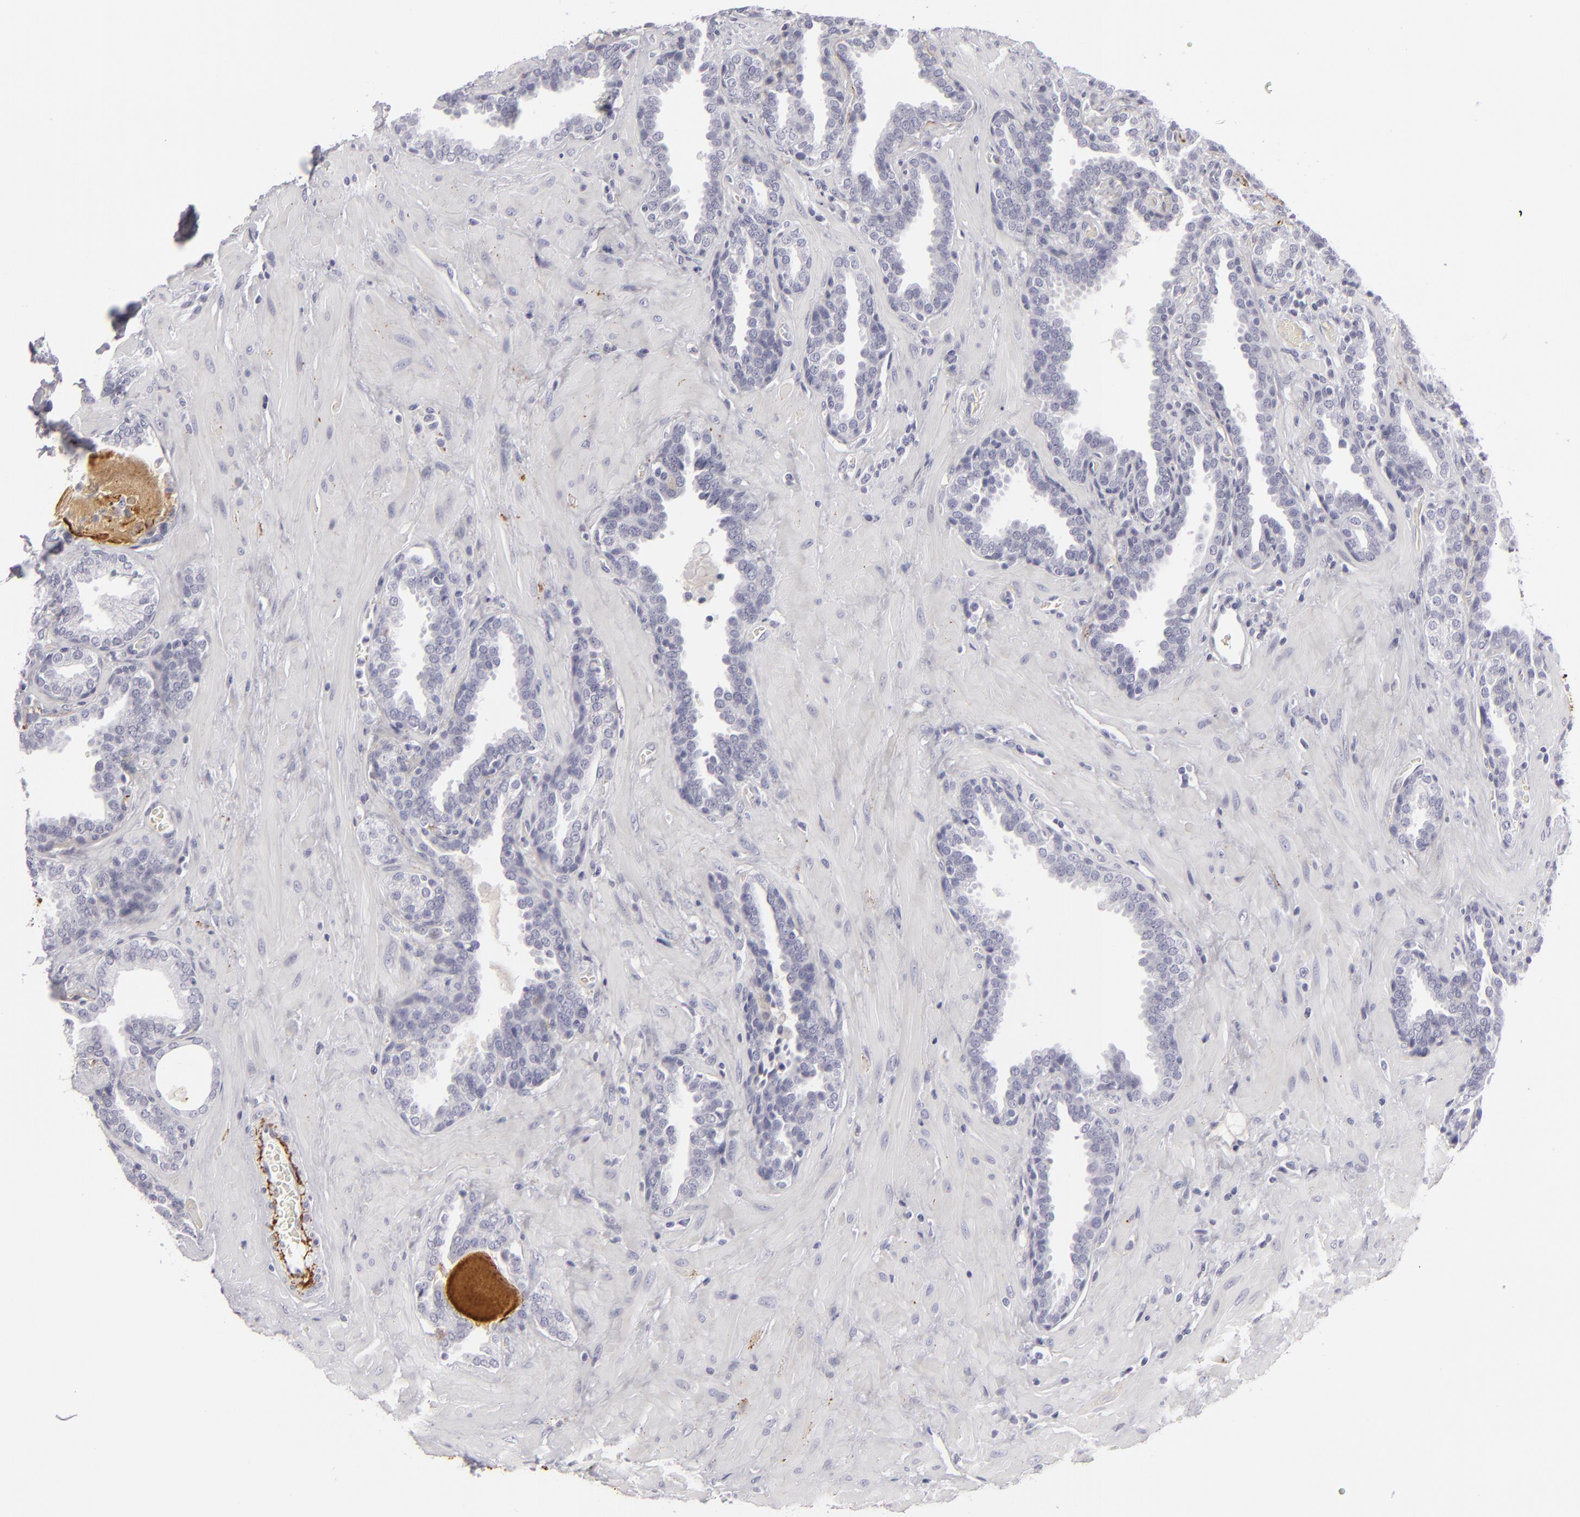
{"staining": {"intensity": "negative", "quantity": "none", "location": "none"}, "tissue": "prostate", "cell_type": "Glandular cells", "image_type": "normal", "snomed": [{"axis": "morphology", "description": "Normal tissue, NOS"}, {"axis": "topography", "description": "Prostate"}], "caption": "Glandular cells are negative for protein expression in benign human prostate. (DAB immunohistochemistry with hematoxylin counter stain).", "gene": "C9", "patient": {"sex": "male", "age": 51}}